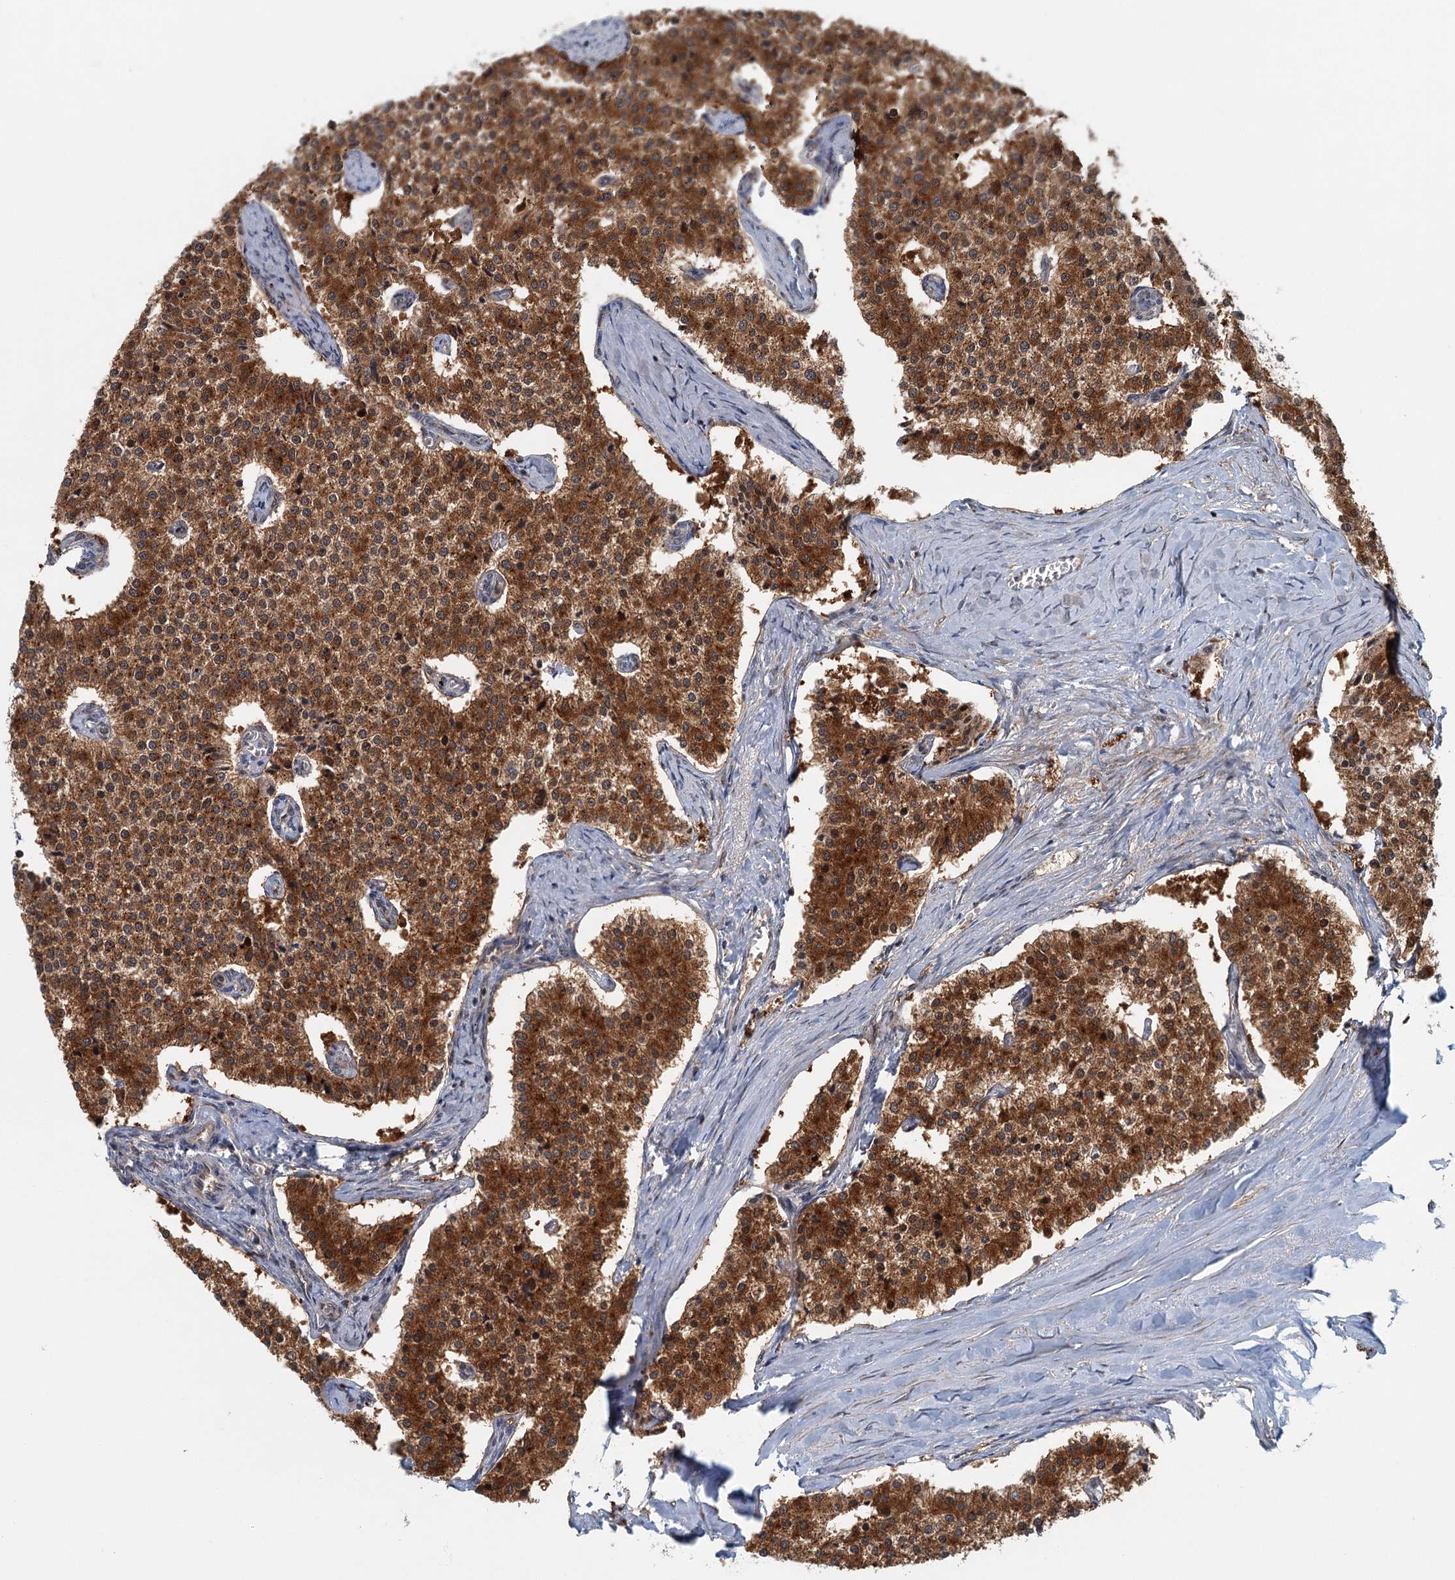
{"staining": {"intensity": "strong", "quantity": ">75%", "location": "cytoplasmic/membranous"}, "tissue": "carcinoid", "cell_type": "Tumor cells", "image_type": "cancer", "snomed": [{"axis": "morphology", "description": "Carcinoid, malignant, NOS"}, {"axis": "topography", "description": "Colon"}], "caption": "Protein staining of carcinoid tissue demonstrates strong cytoplasmic/membranous expression in about >75% of tumor cells.", "gene": "TAS2R42", "patient": {"sex": "female", "age": 52}}